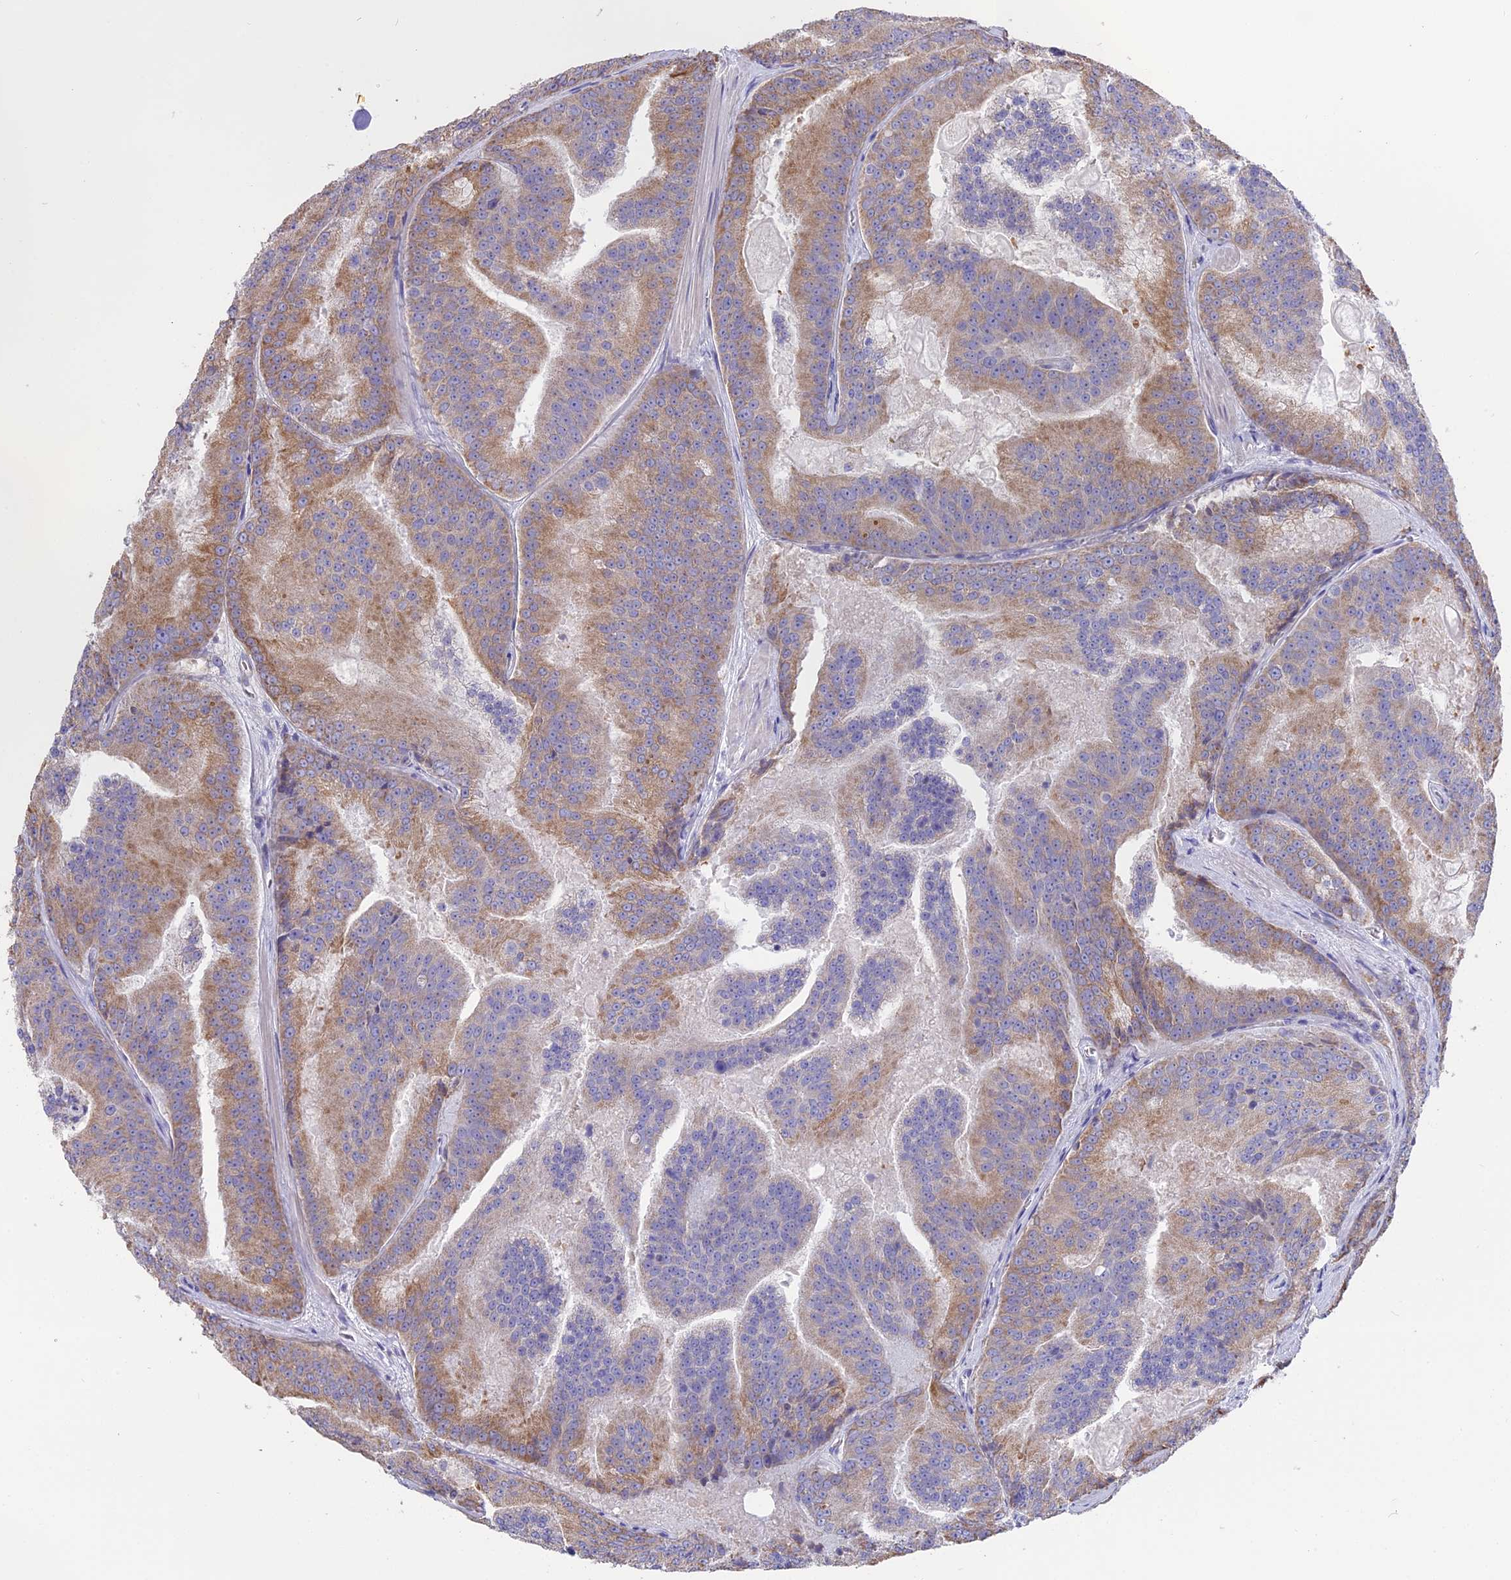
{"staining": {"intensity": "moderate", "quantity": "25%-75%", "location": "cytoplasmic/membranous"}, "tissue": "prostate cancer", "cell_type": "Tumor cells", "image_type": "cancer", "snomed": [{"axis": "morphology", "description": "Adenocarcinoma, High grade"}, {"axis": "topography", "description": "Prostate"}], "caption": "Immunohistochemistry (DAB (3,3'-diaminobenzidine)) staining of adenocarcinoma (high-grade) (prostate) reveals moderate cytoplasmic/membranous protein positivity in about 25%-75% of tumor cells.", "gene": "CYP2U1", "patient": {"sex": "male", "age": 61}}